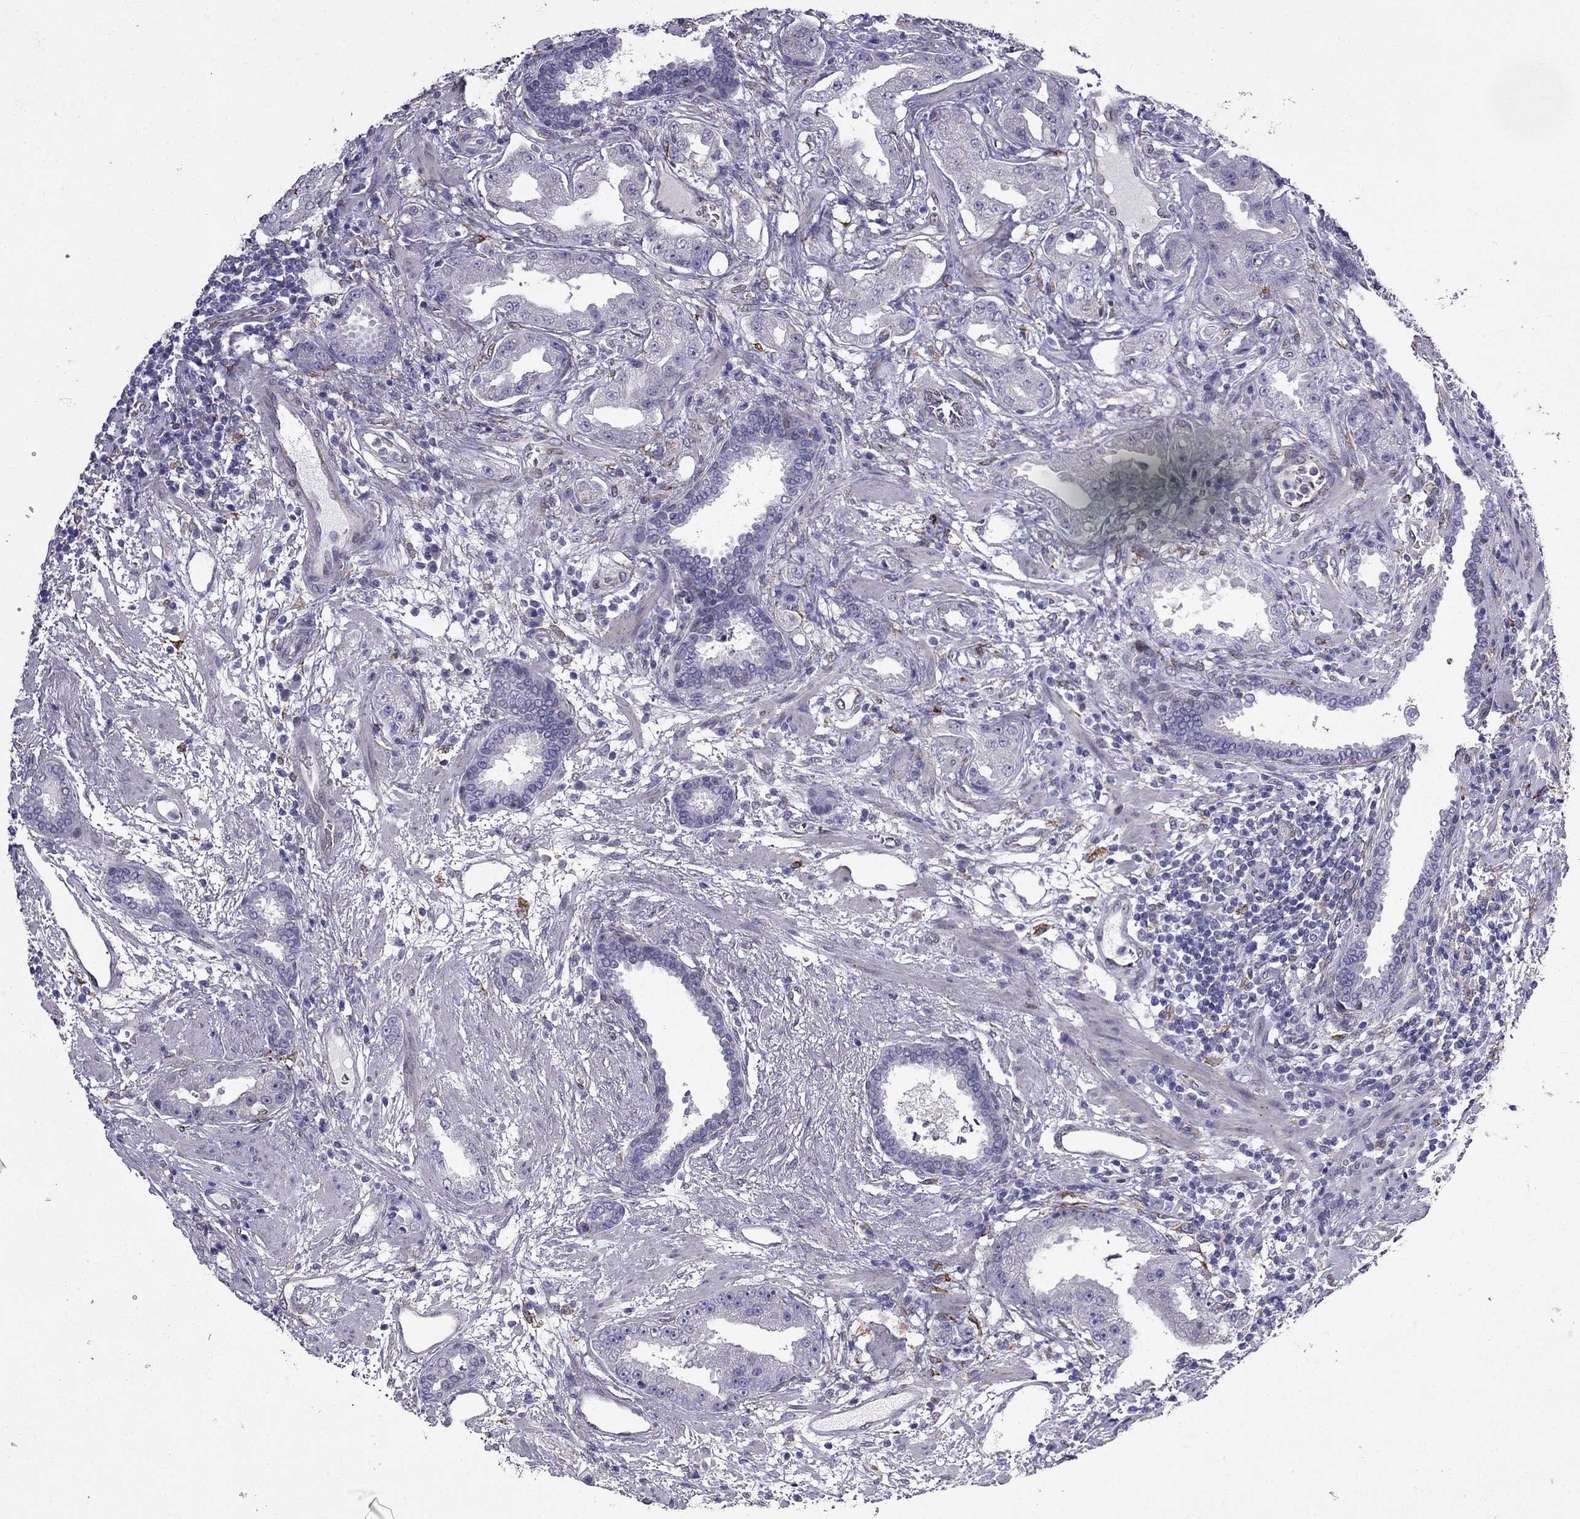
{"staining": {"intensity": "negative", "quantity": "none", "location": "none"}, "tissue": "prostate cancer", "cell_type": "Tumor cells", "image_type": "cancer", "snomed": [{"axis": "morphology", "description": "Adenocarcinoma, Low grade"}, {"axis": "topography", "description": "Prostate"}], "caption": "This photomicrograph is of prostate cancer (adenocarcinoma (low-grade)) stained with immunohistochemistry to label a protein in brown with the nuclei are counter-stained blue. There is no staining in tumor cells.", "gene": "IKBIP", "patient": {"sex": "male", "age": 62}}